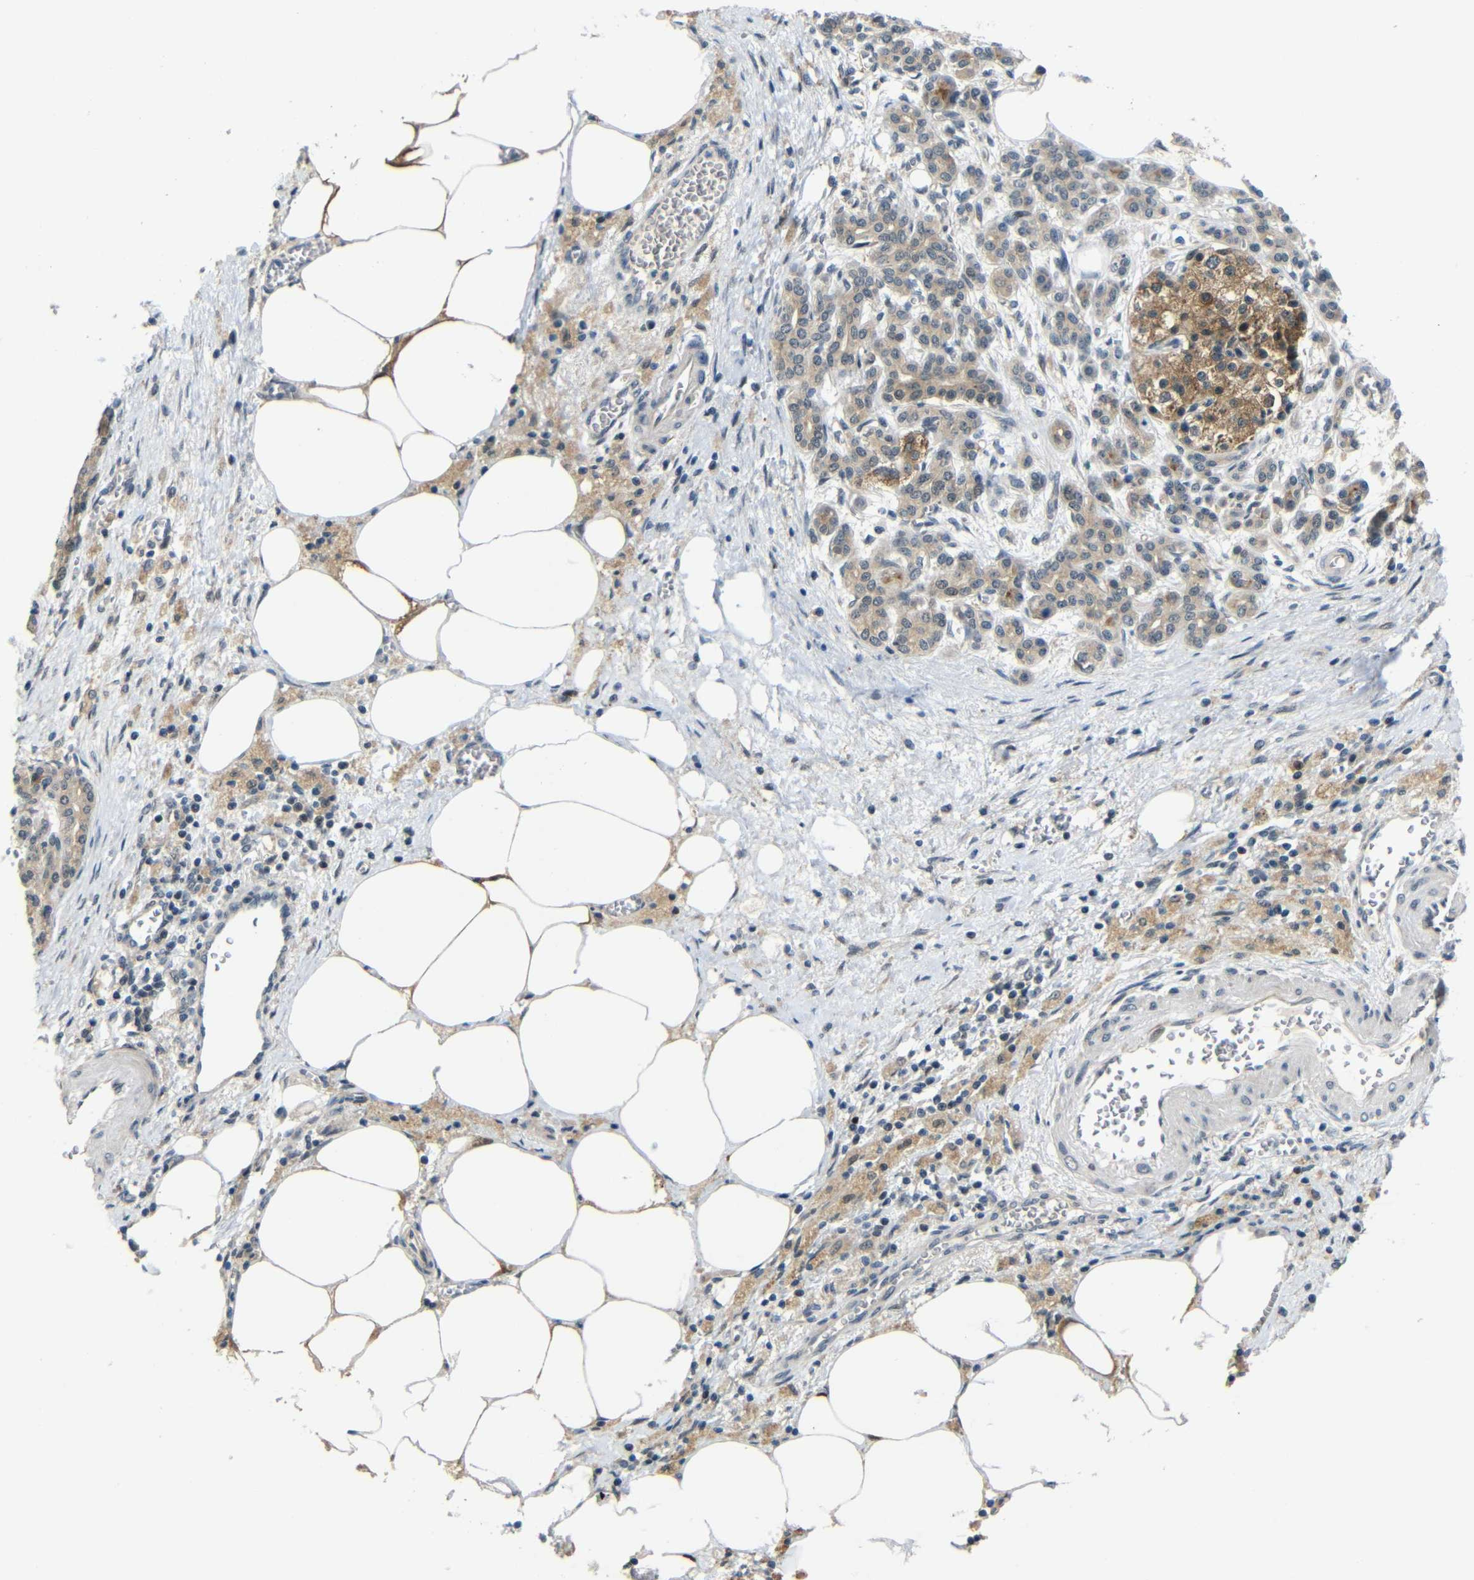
{"staining": {"intensity": "weak", "quantity": ">75%", "location": "cytoplasmic/membranous"}, "tissue": "pancreatic cancer", "cell_type": "Tumor cells", "image_type": "cancer", "snomed": [{"axis": "morphology", "description": "Adenocarcinoma, NOS"}, {"axis": "topography", "description": "Pancreas"}], "caption": "Human adenocarcinoma (pancreatic) stained with a protein marker reveals weak staining in tumor cells.", "gene": "SYDE1", "patient": {"sex": "female", "age": 70}}